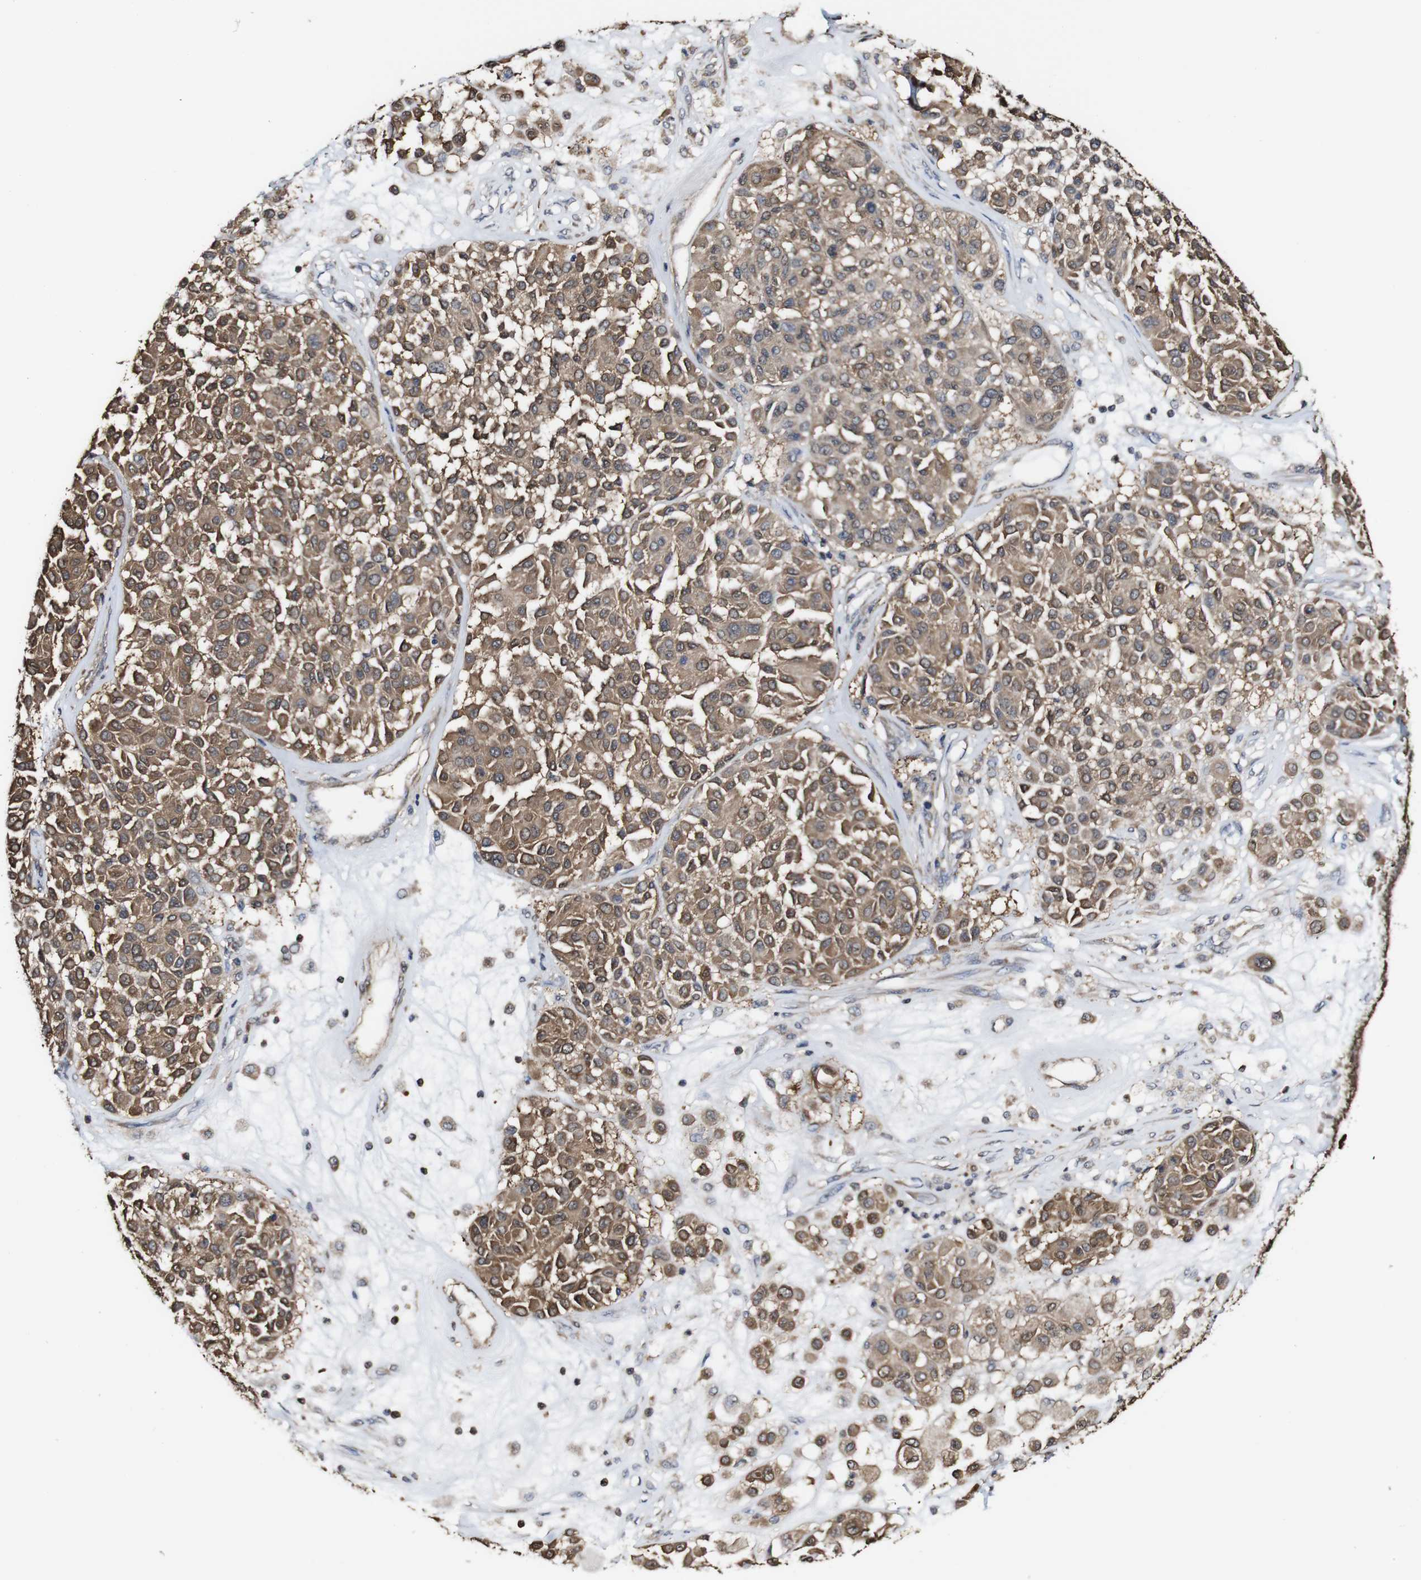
{"staining": {"intensity": "moderate", "quantity": ">75%", "location": "cytoplasmic/membranous"}, "tissue": "melanoma", "cell_type": "Tumor cells", "image_type": "cancer", "snomed": [{"axis": "morphology", "description": "Malignant melanoma, Metastatic site"}, {"axis": "topography", "description": "Soft tissue"}], "caption": "Human malignant melanoma (metastatic site) stained with a protein marker shows moderate staining in tumor cells.", "gene": "PTPRR", "patient": {"sex": "male", "age": 41}}